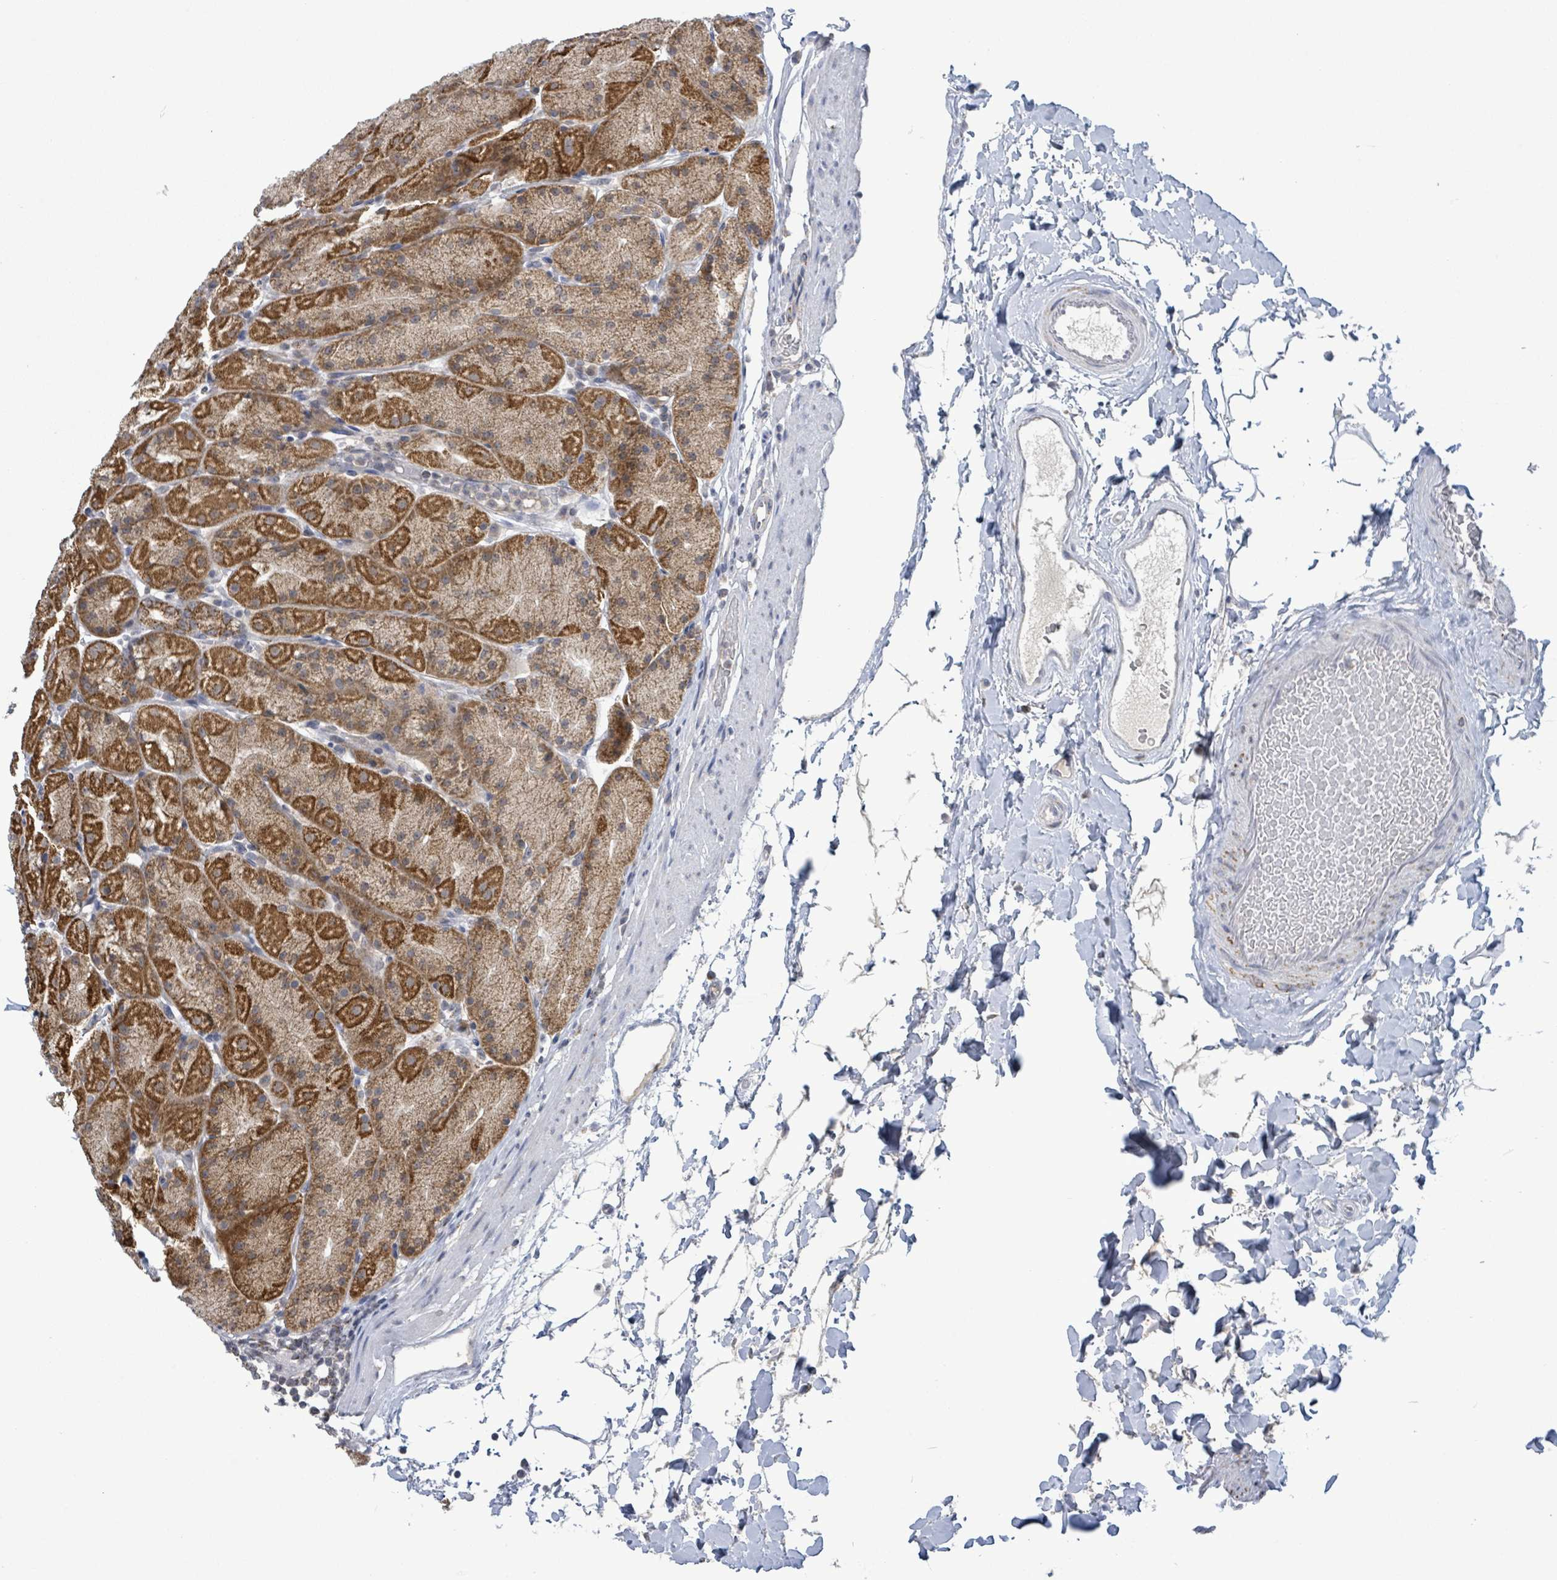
{"staining": {"intensity": "strong", "quantity": ">75%", "location": "cytoplasmic/membranous"}, "tissue": "stomach", "cell_type": "Glandular cells", "image_type": "normal", "snomed": [{"axis": "morphology", "description": "Normal tissue, NOS"}, {"axis": "topography", "description": "Stomach, upper"}, {"axis": "topography", "description": "Stomach, lower"}], "caption": "High-magnification brightfield microscopy of normal stomach stained with DAB (brown) and counterstained with hematoxylin (blue). glandular cells exhibit strong cytoplasmic/membranous positivity is seen in about>75% of cells. (brown staining indicates protein expression, while blue staining denotes nuclei).", "gene": "COQ10B", "patient": {"sex": "male", "age": 67}}